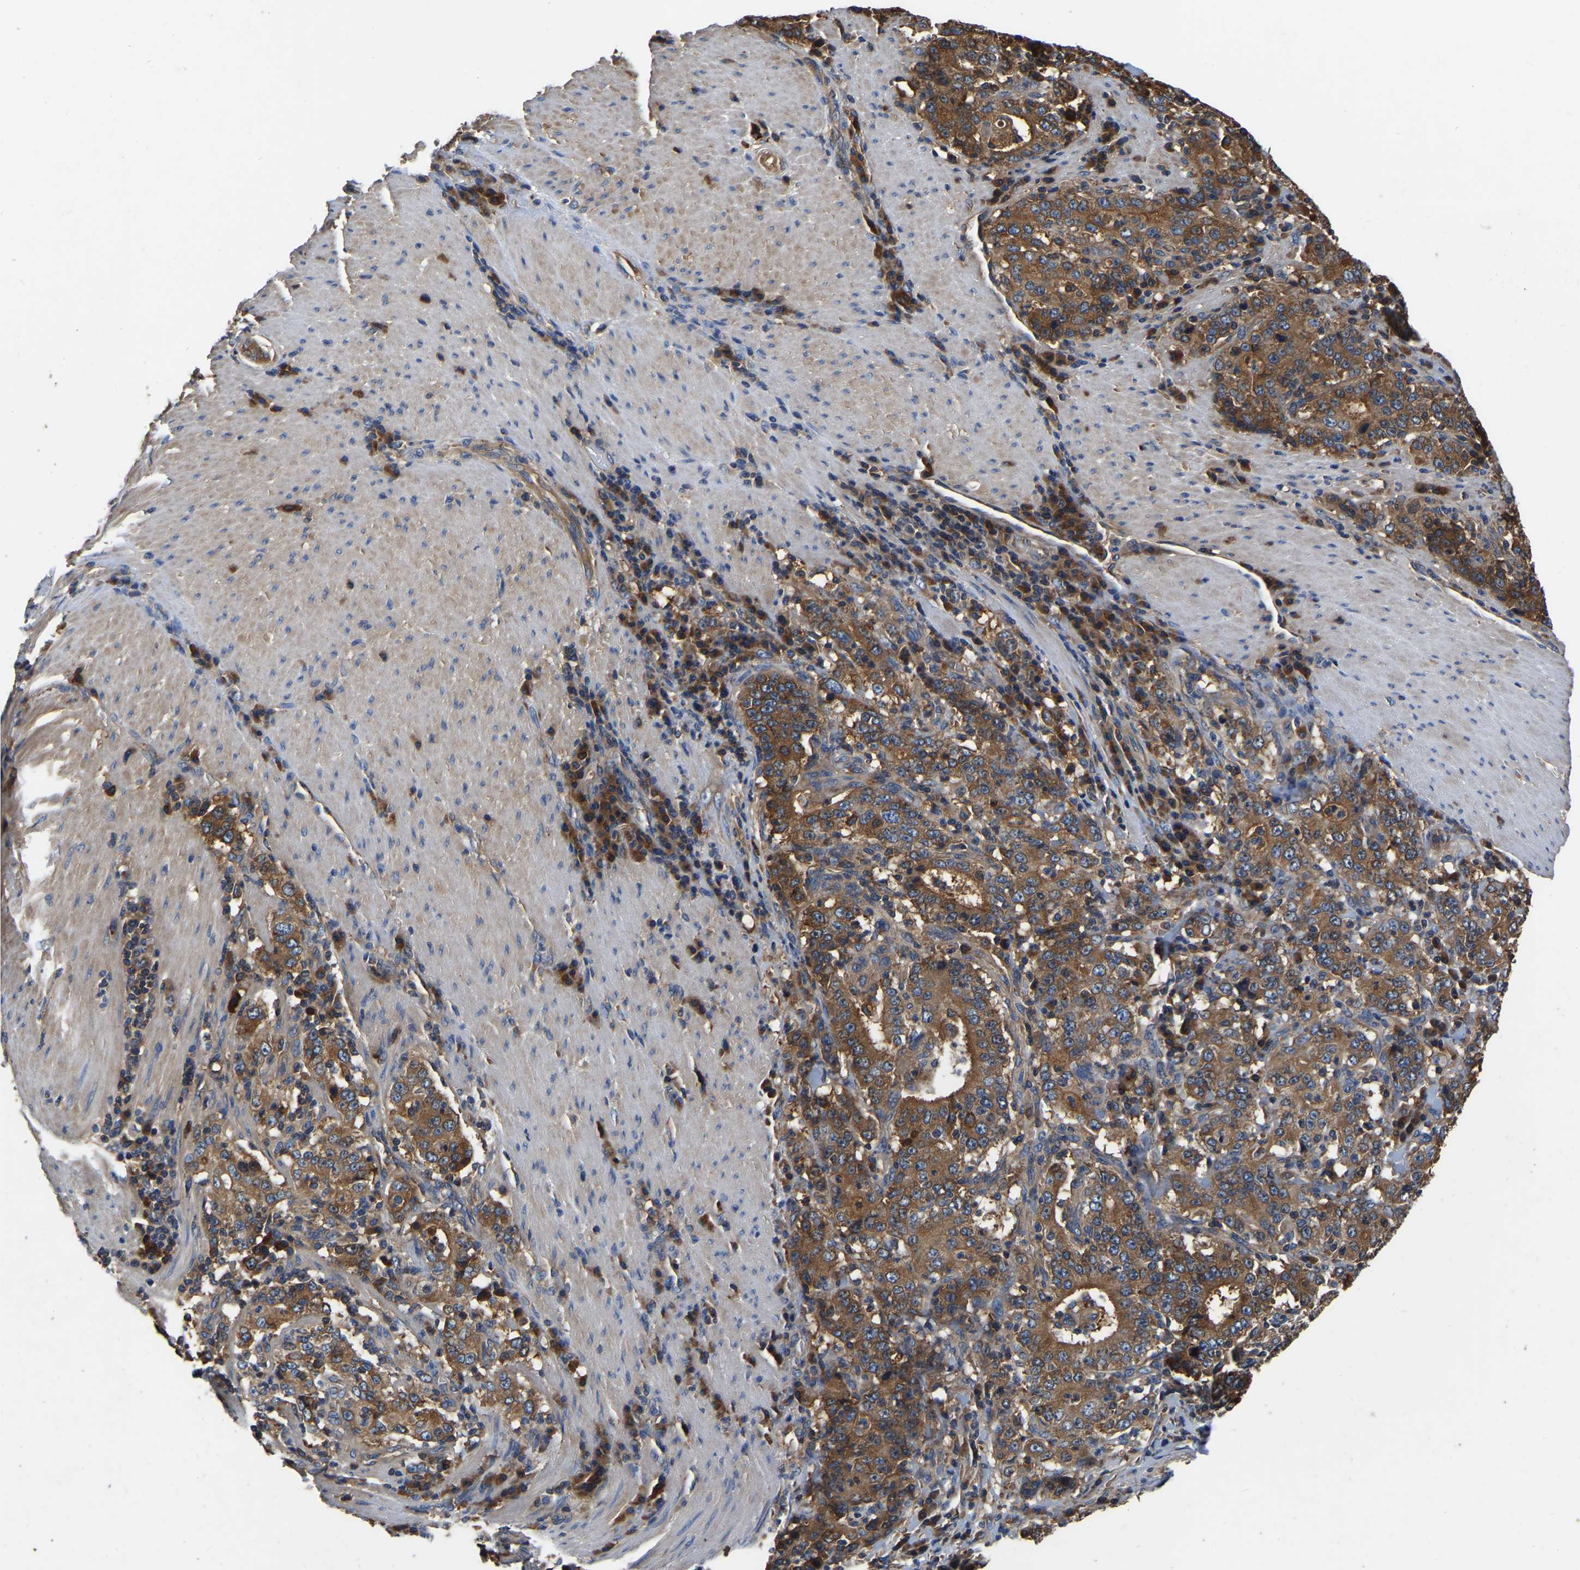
{"staining": {"intensity": "strong", "quantity": ">75%", "location": "cytoplasmic/membranous"}, "tissue": "stomach cancer", "cell_type": "Tumor cells", "image_type": "cancer", "snomed": [{"axis": "morphology", "description": "Normal tissue, NOS"}, {"axis": "morphology", "description": "Adenocarcinoma, NOS"}, {"axis": "topography", "description": "Stomach, upper"}, {"axis": "topography", "description": "Stomach"}], "caption": "High-magnification brightfield microscopy of adenocarcinoma (stomach) stained with DAB (brown) and counterstained with hematoxylin (blue). tumor cells exhibit strong cytoplasmic/membranous expression is appreciated in about>75% of cells.", "gene": "GARS1", "patient": {"sex": "male", "age": 59}}